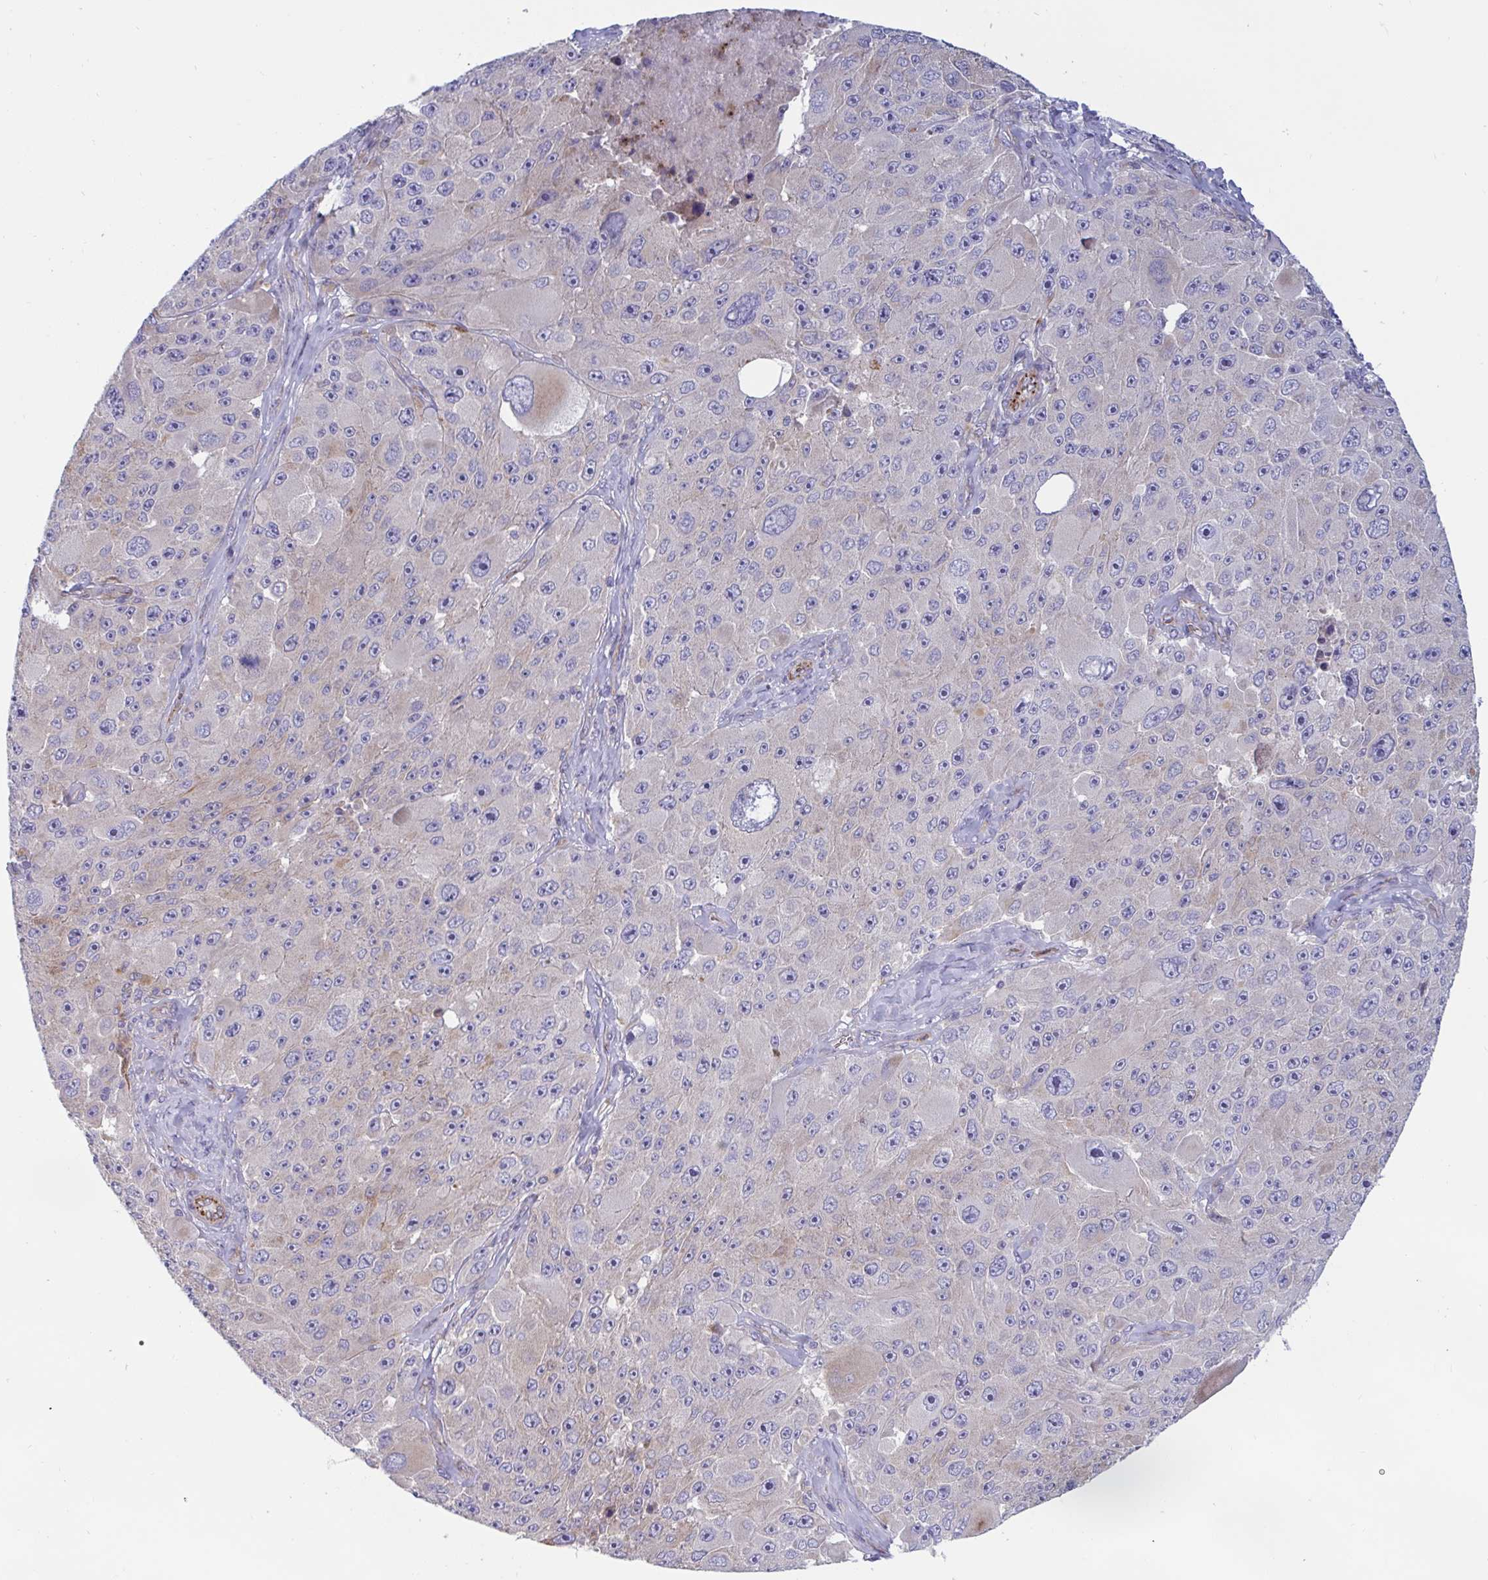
{"staining": {"intensity": "negative", "quantity": "none", "location": "none"}, "tissue": "melanoma", "cell_type": "Tumor cells", "image_type": "cancer", "snomed": [{"axis": "morphology", "description": "Malignant melanoma, Metastatic site"}, {"axis": "topography", "description": "Lymph node"}], "caption": "An immunohistochemistry image of melanoma is shown. There is no staining in tumor cells of melanoma. The staining was performed using DAB to visualize the protein expression in brown, while the nuclei were stained in blue with hematoxylin (Magnification: 20x).", "gene": "SLC9A6", "patient": {"sex": "male", "age": 62}}